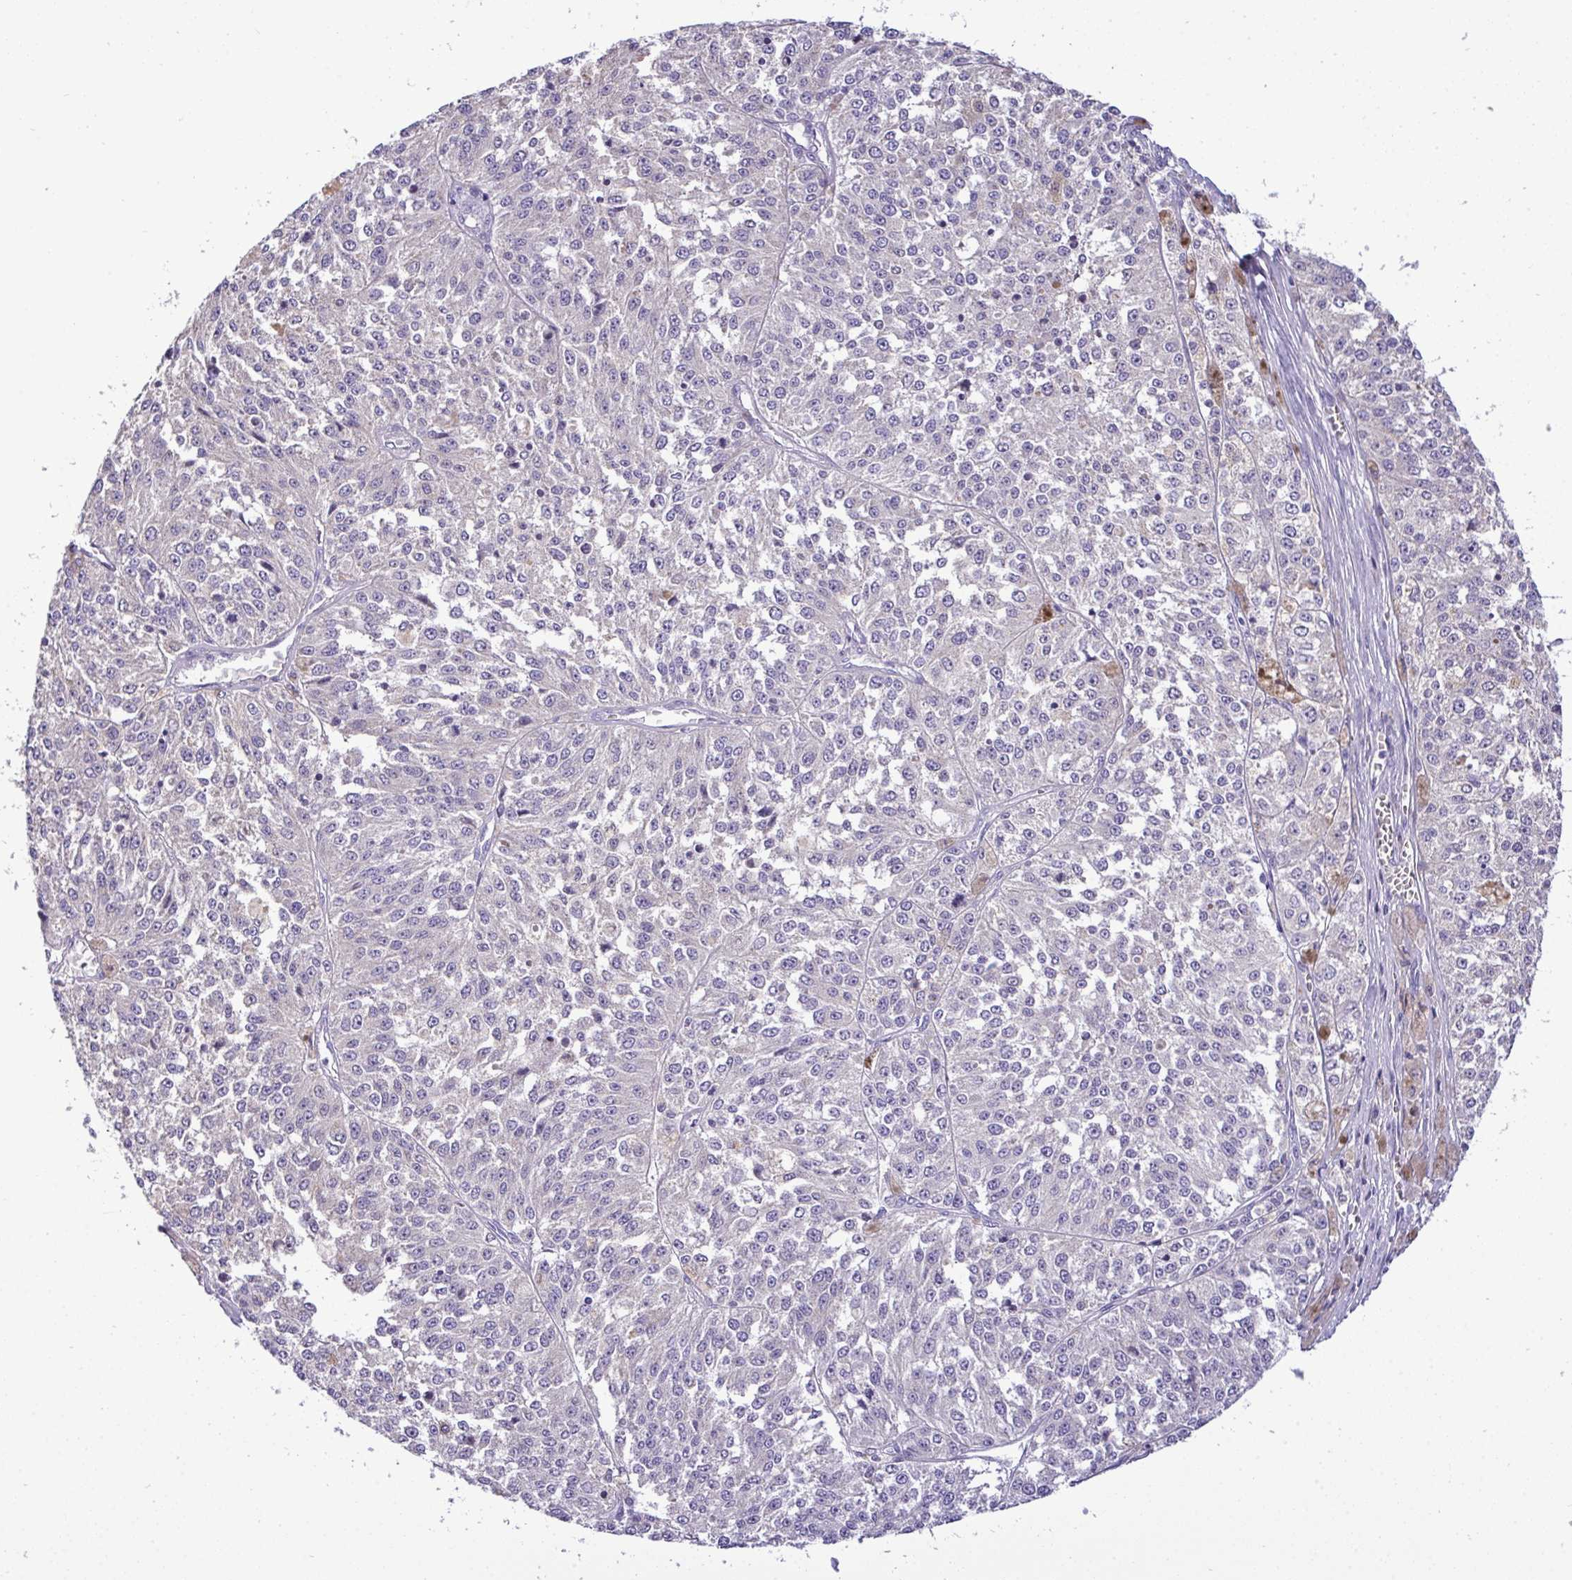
{"staining": {"intensity": "negative", "quantity": "none", "location": "none"}, "tissue": "melanoma", "cell_type": "Tumor cells", "image_type": "cancer", "snomed": [{"axis": "morphology", "description": "Malignant melanoma, Metastatic site"}, {"axis": "topography", "description": "Lymph node"}], "caption": "IHC of human malignant melanoma (metastatic site) exhibits no staining in tumor cells. Nuclei are stained in blue.", "gene": "ST8SIA2", "patient": {"sex": "female", "age": 64}}